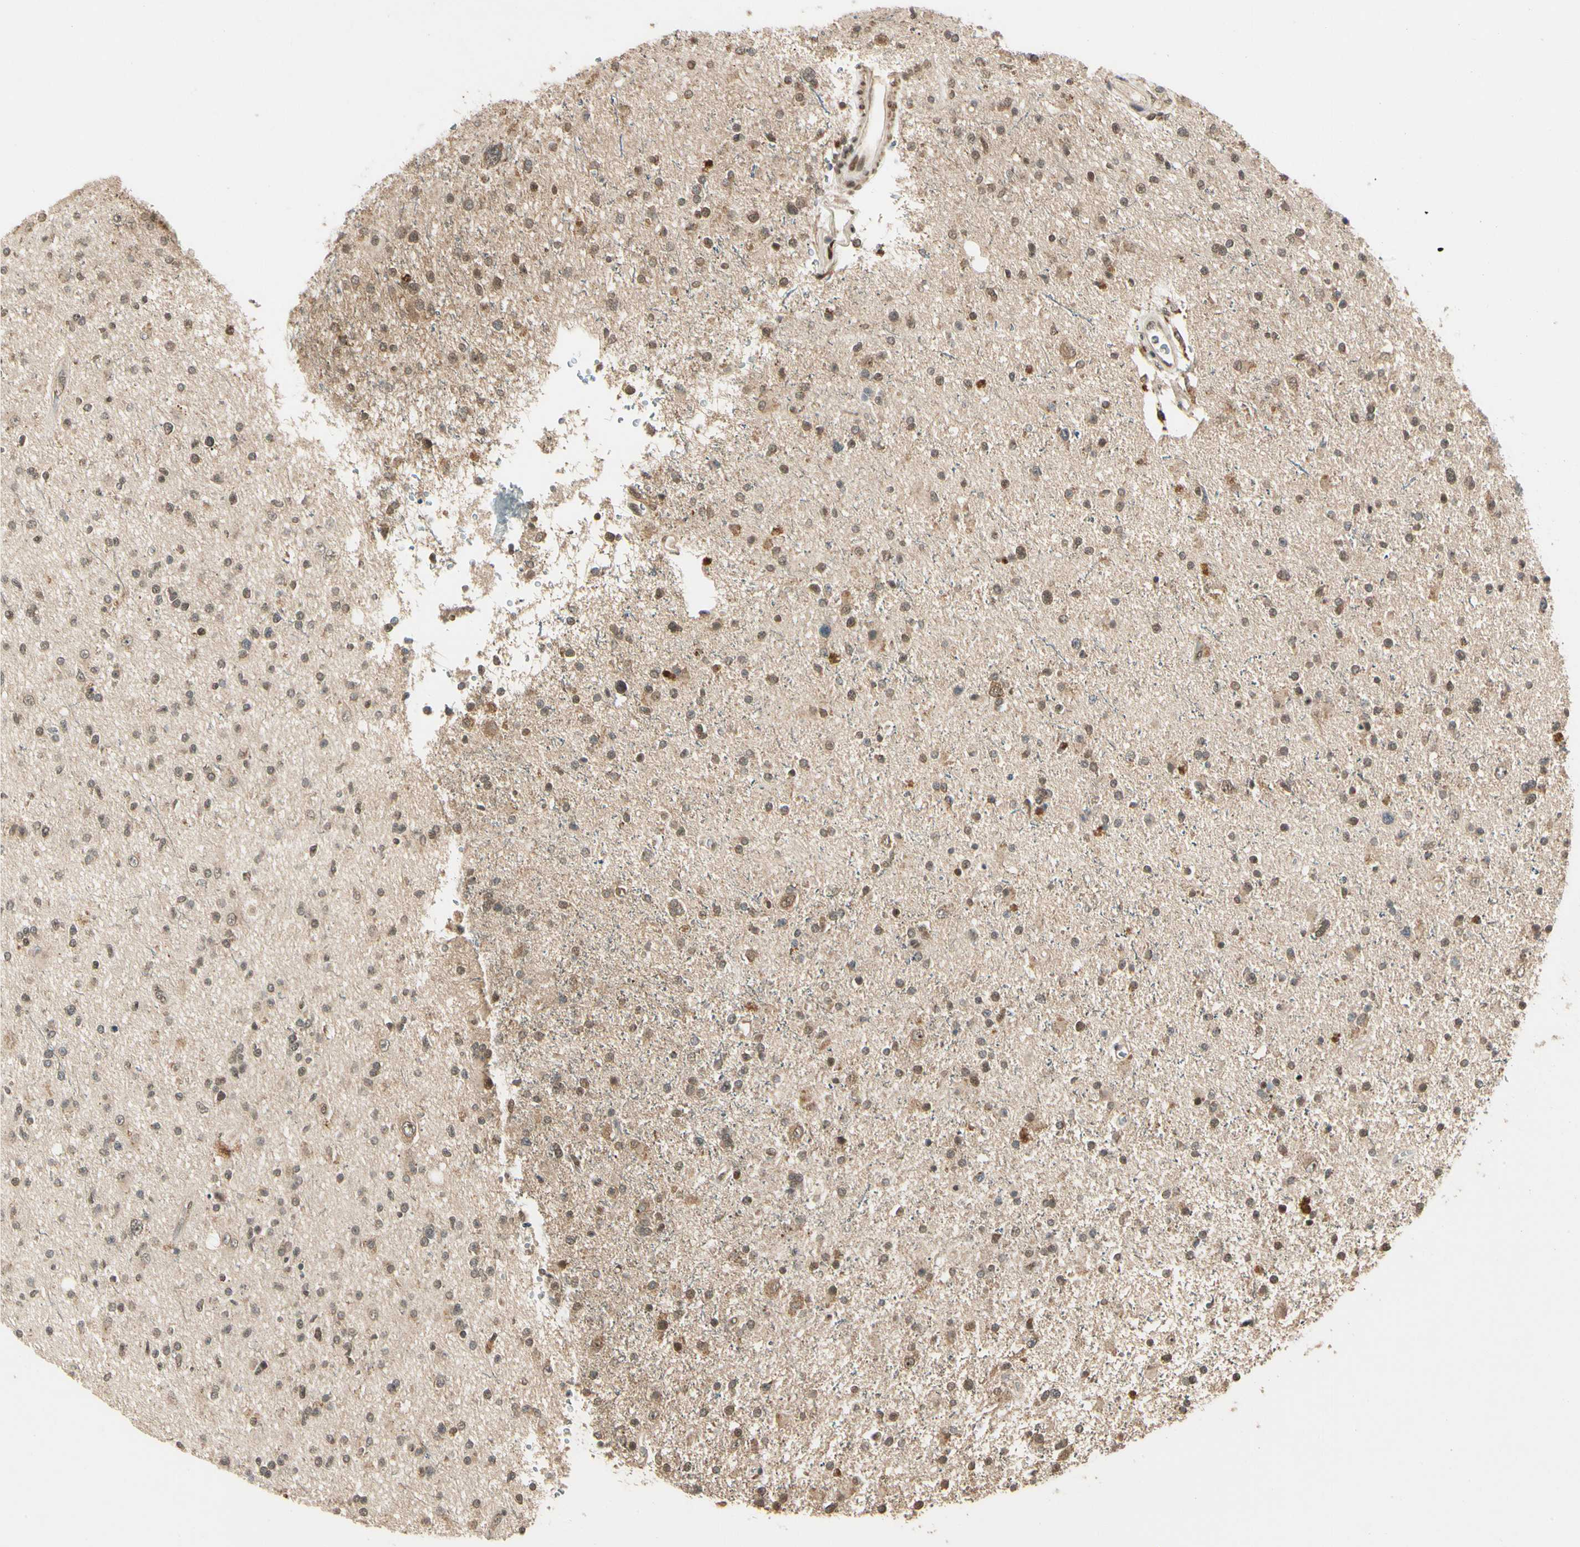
{"staining": {"intensity": "moderate", "quantity": ">75%", "location": "cytoplasmic/membranous,nuclear"}, "tissue": "glioma", "cell_type": "Tumor cells", "image_type": "cancer", "snomed": [{"axis": "morphology", "description": "Glioma, malignant, High grade"}, {"axis": "topography", "description": "Brain"}], "caption": "Protein staining of malignant glioma (high-grade) tissue demonstrates moderate cytoplasmic/membranous and nuclear expression in about >75% of tumor cells.", "gene": "ZSCAN12", "patient": {"sex": "male", "age": 33}}